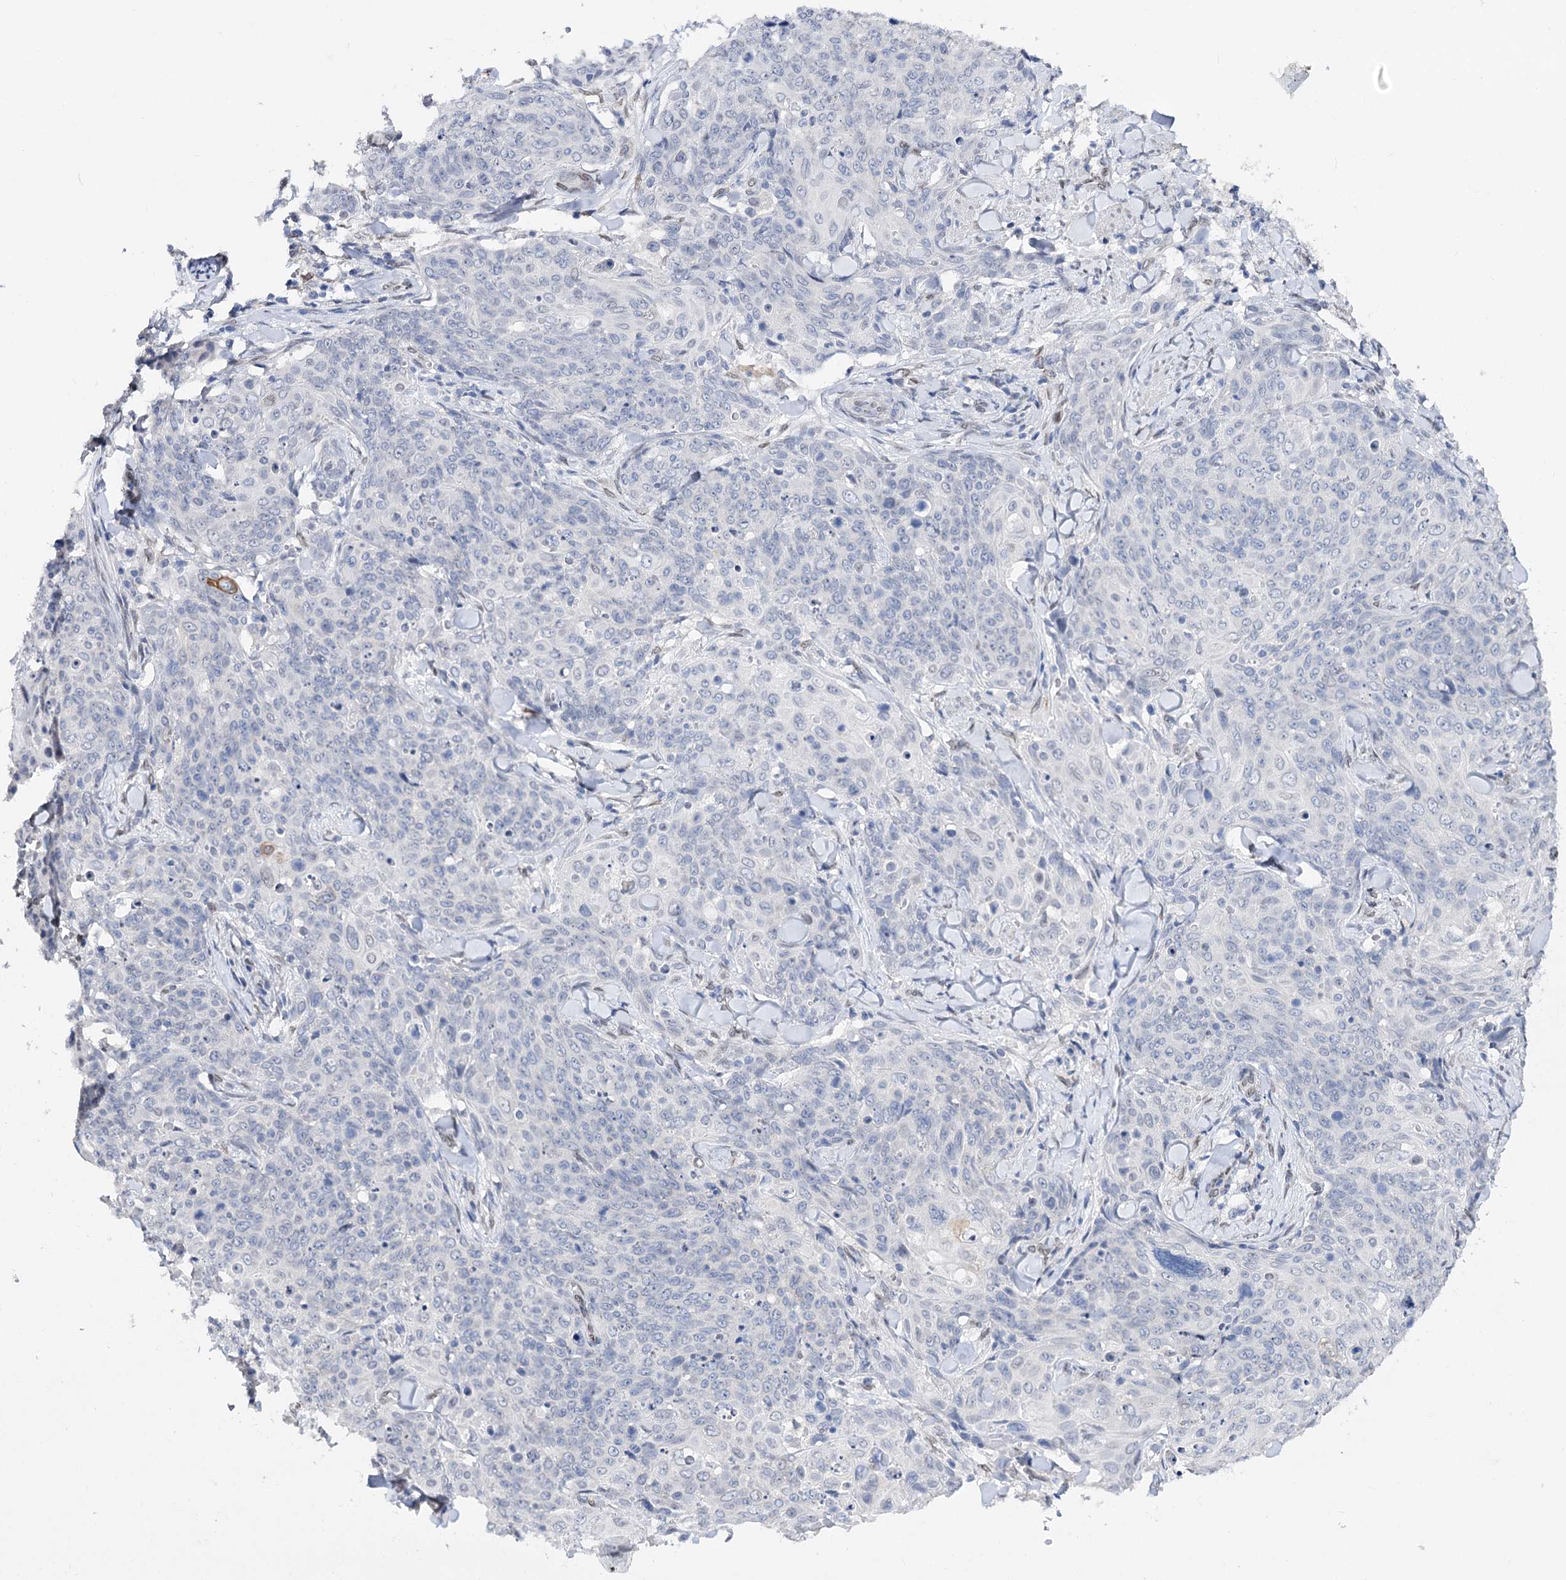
{"staining": {"intensity": "negative", "quantity": "none", "location": "none"}, "tissue": "skin cancer", "cell_type": "Tumor cells", "image_type": "cancer", "snomed": [{"axis": "morphology", "description": "Squamous cell carcinoma, NOS"}, {"axis": "topography", "description": "Skin"}, {"axis": "topography", "description": "Vulva"}], "caption": "Human skin cancer (squamous cell carcinoma) stained for a protein using immunohistochemistry (IHC) displays no expression in tumor cells.", "gene": "TMEM201", "patient": {"sex": "female", "age": 85}}